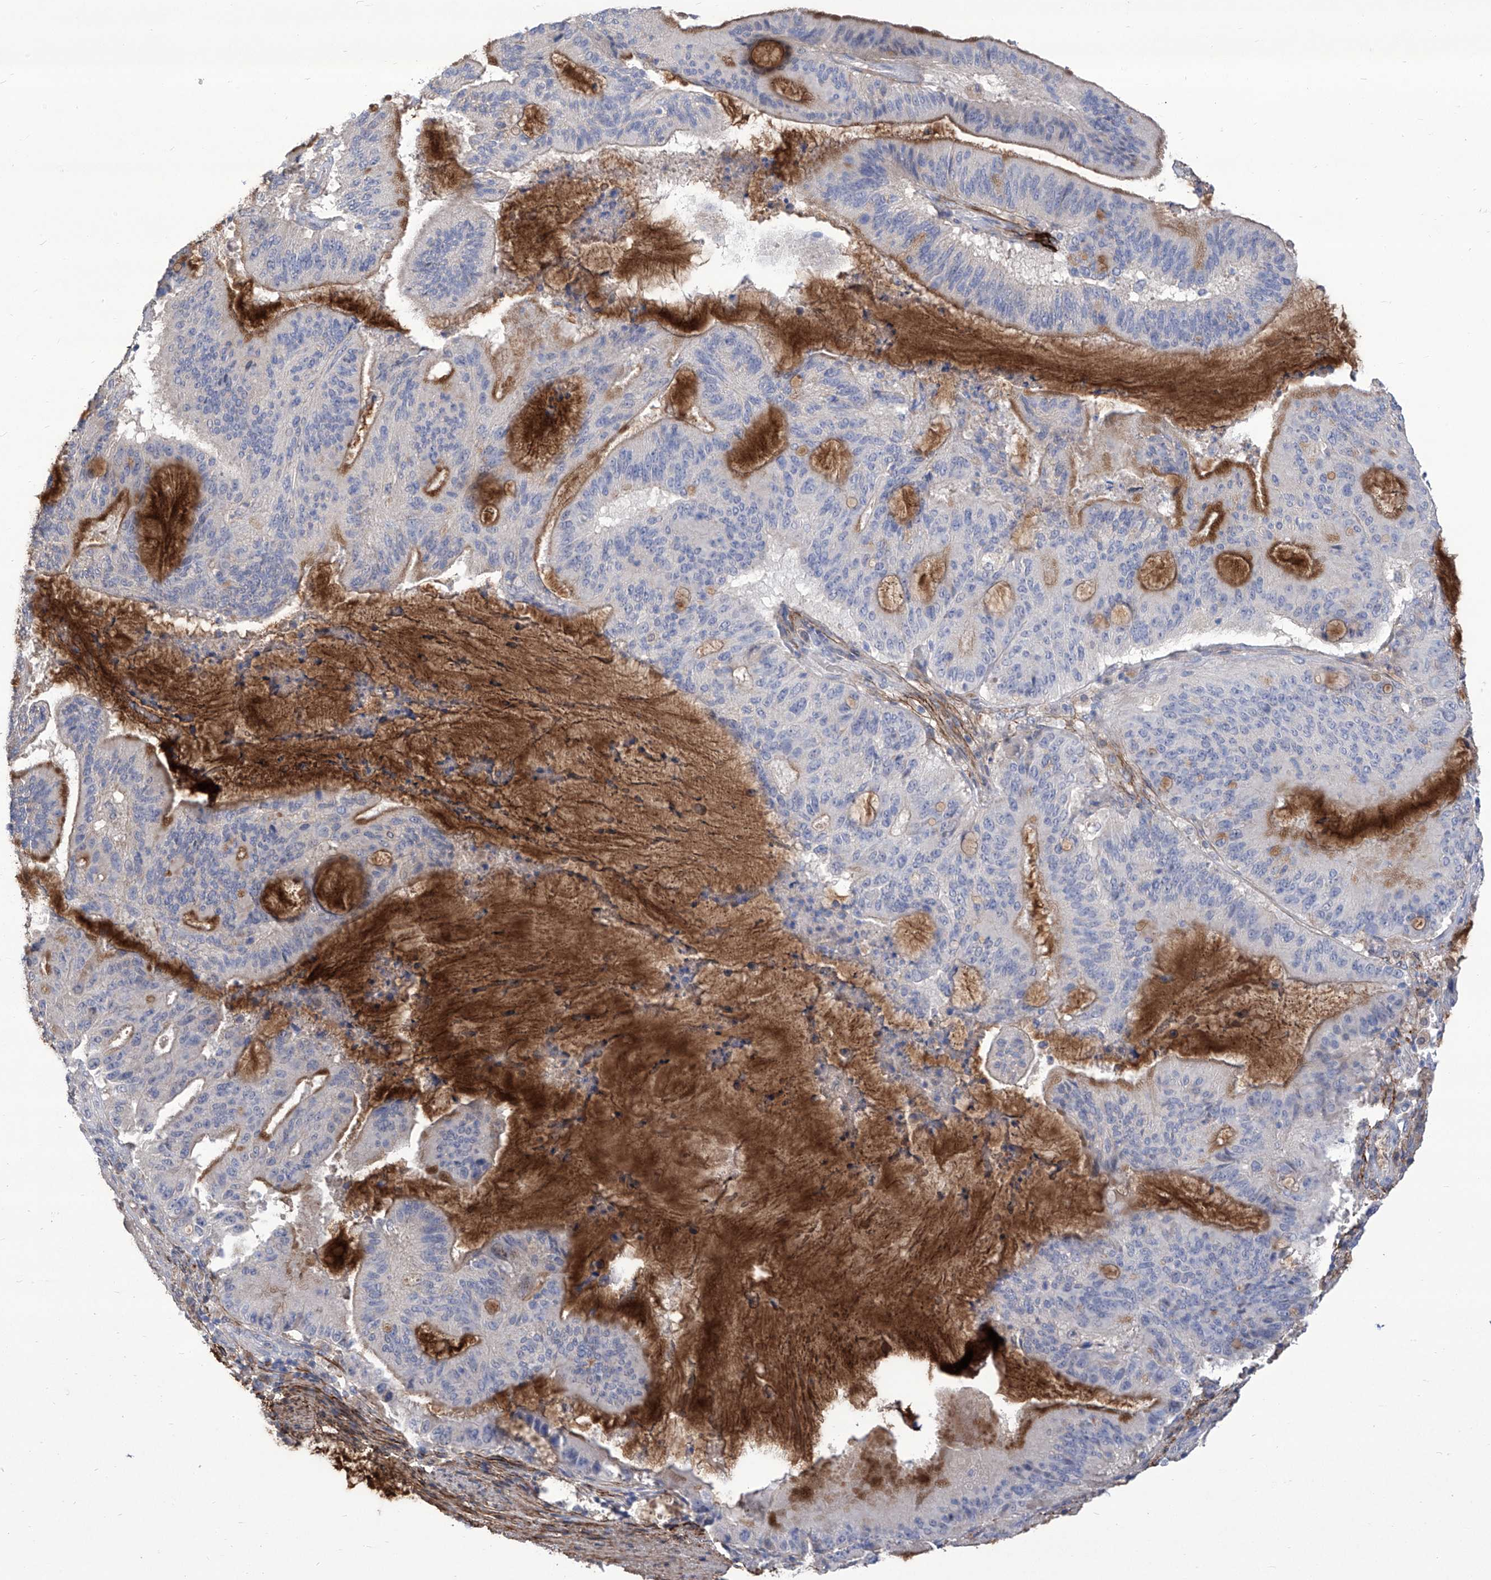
{"staining": {"intensity": "moderate", "quantity": "<25%", "location": "cytoplasmic/membranous"}, "tissue": "liver cancer", "cell_type": "Tumor cells", "image_type": "cancer", "snomed": [{"axis": "morphology", "description": "Normal tissue, NOS"}, {"axis": "morphology", "description": "Cholangiocarcinoma"}, {"axis": "topography", "description": "Liver"}, {"axis": "topography", "description": "Peripheral nerve tissue"}], "caption": "There is low levels of moderate cytoplasmic/membranous expression in tumor cells of liver cancer (cholangiocarcinoma), as demonstrated by immunohistochemical staining (brown color).", "gene": "TXNIP", "patient": {"sex": "female", "age": 73}}